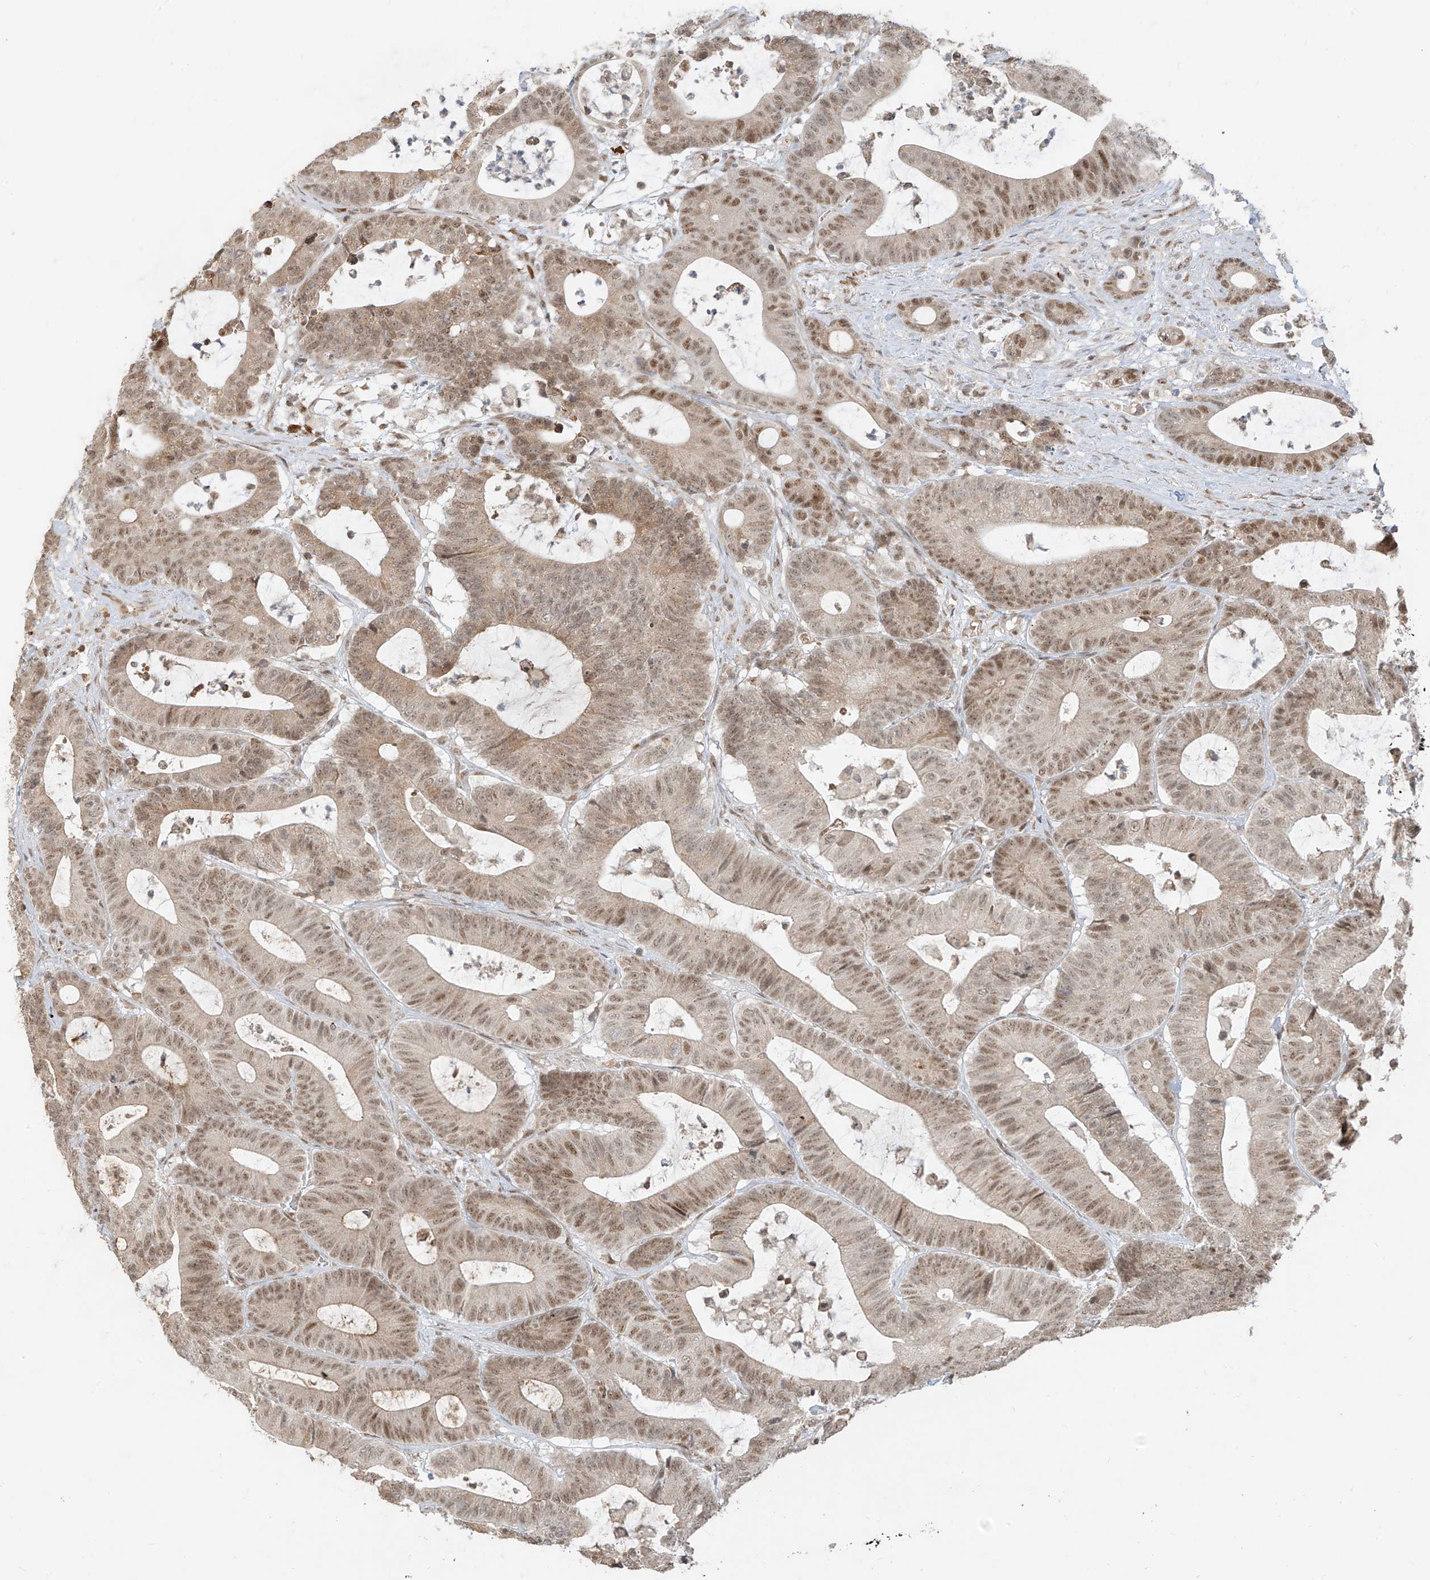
{"staining": {"intensity": "moderate", "quantity": ">75%", "location": "nuclear"}, "tissue": "colorectal cancer", "cell_type": "Tumor cells", "image_type": "cancer", "snomed": [{"axis": "morphology", "description": "Adenocarcinoma, NOS"}, {"axis": "topography", "description": "Colon"}], "caption": "Brown immunohistochemical staining in colorectal cancer (adenocarcinoma) displays moderate nuclear expression in approximately >75% of tumor cells. The protein is shown in brown color, while the nuclei are stained blue.", "gene": "ZMYM2", "patient": {"sex": "female", "age": 84}}